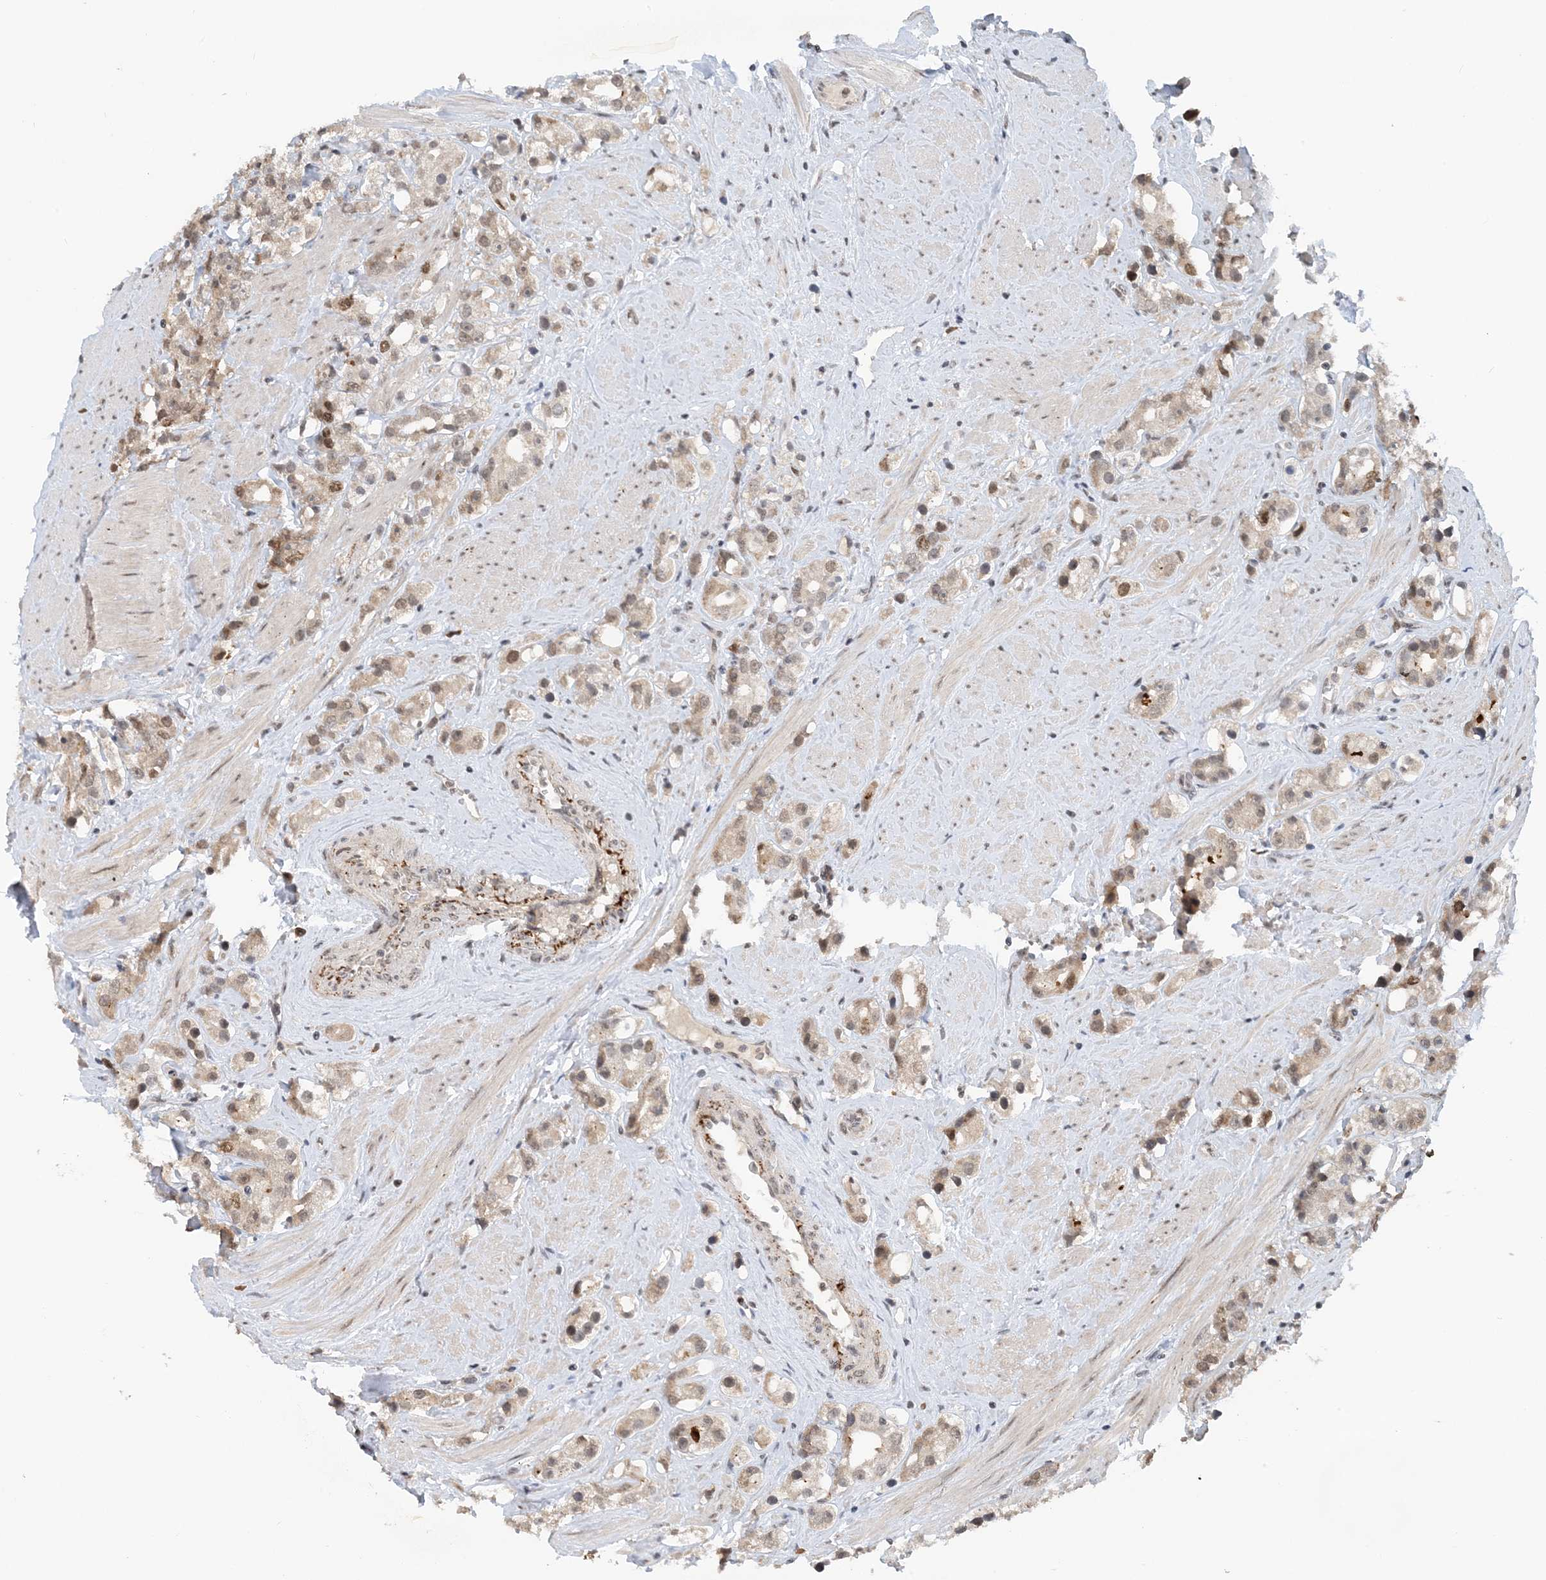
{"staining": {"intensity": "moderate", "quantity": "25%-75%", "location": "nuclear"}, "tissue": "prostate cancer", "cell_type": "Tumor cells", "image_type": "cancer", "snomed": [{"axis": "morphology", "description": "Adenocarcinoma, NOS"}, {"axis": "topography", "description": "Prostate"}], "caption": "Immunohistochemical staining of prostate adenocarcinoma demonstrates medium levels of moderate nuclear protein expression in about 25%-75% of tumor cells.", "gene": "ACYP2", "patient": {"sex": "male", "age": 79}}